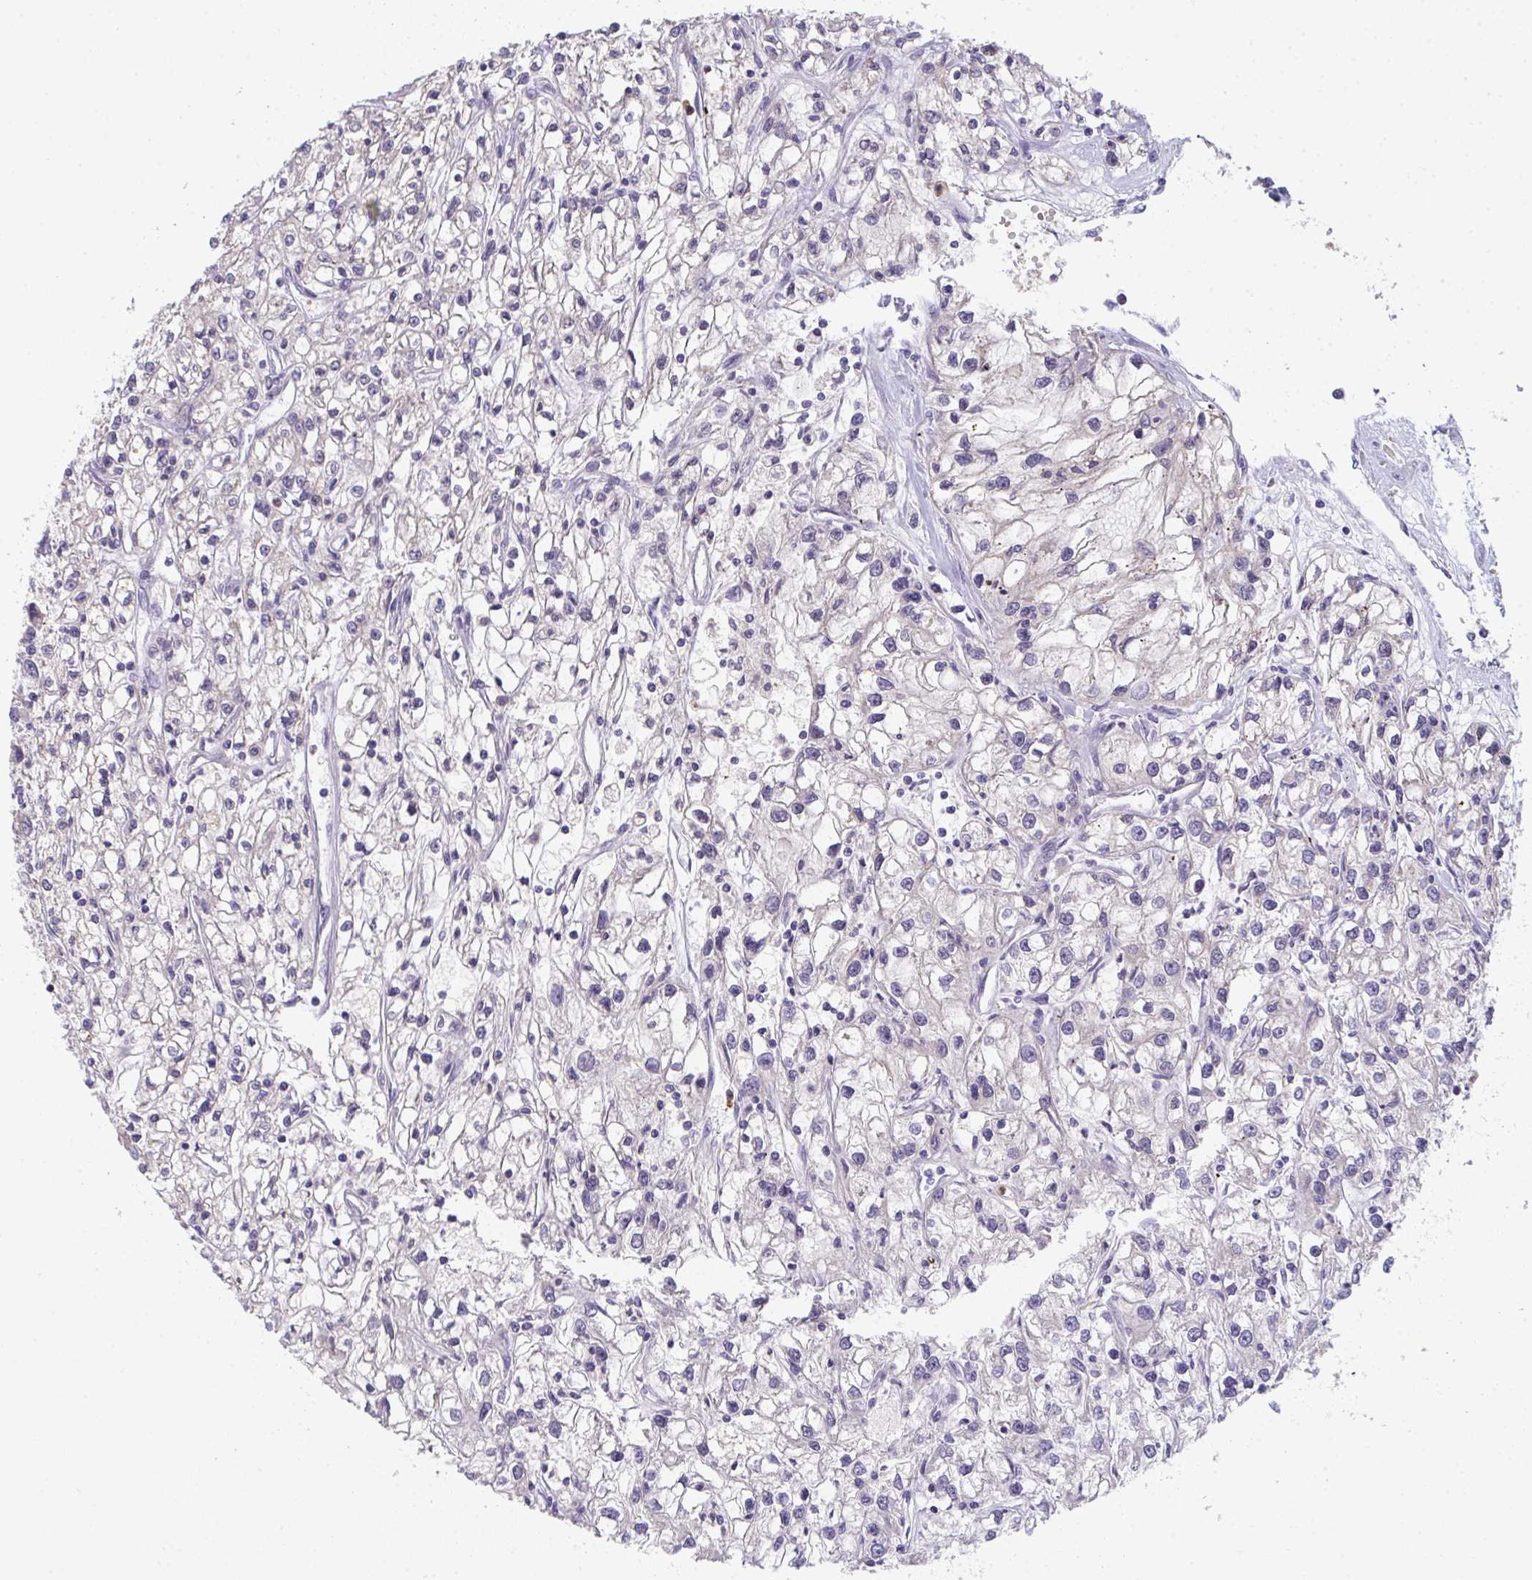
{"staining": {"intensity": "negative", "quantity": "none", "location": "none"}, "tissue": "renal cancer", "cell_type": "Tumor cells", "image_type": "cancer", "snomed": [{"axis": "morphology", "description": "Adenocarcinoma, NOS"}, {"axis": "topography", "description": "Kidney"}], "caption": "There is no significant staining in tumor cells of renal cancer (adenocarcinoma). (DAB immunohistochemistry (IHC) visualized using brightfield microscopy, high magnification).", "gene": "RIOK1", "patient": {"sex": "female", "age": 59}}